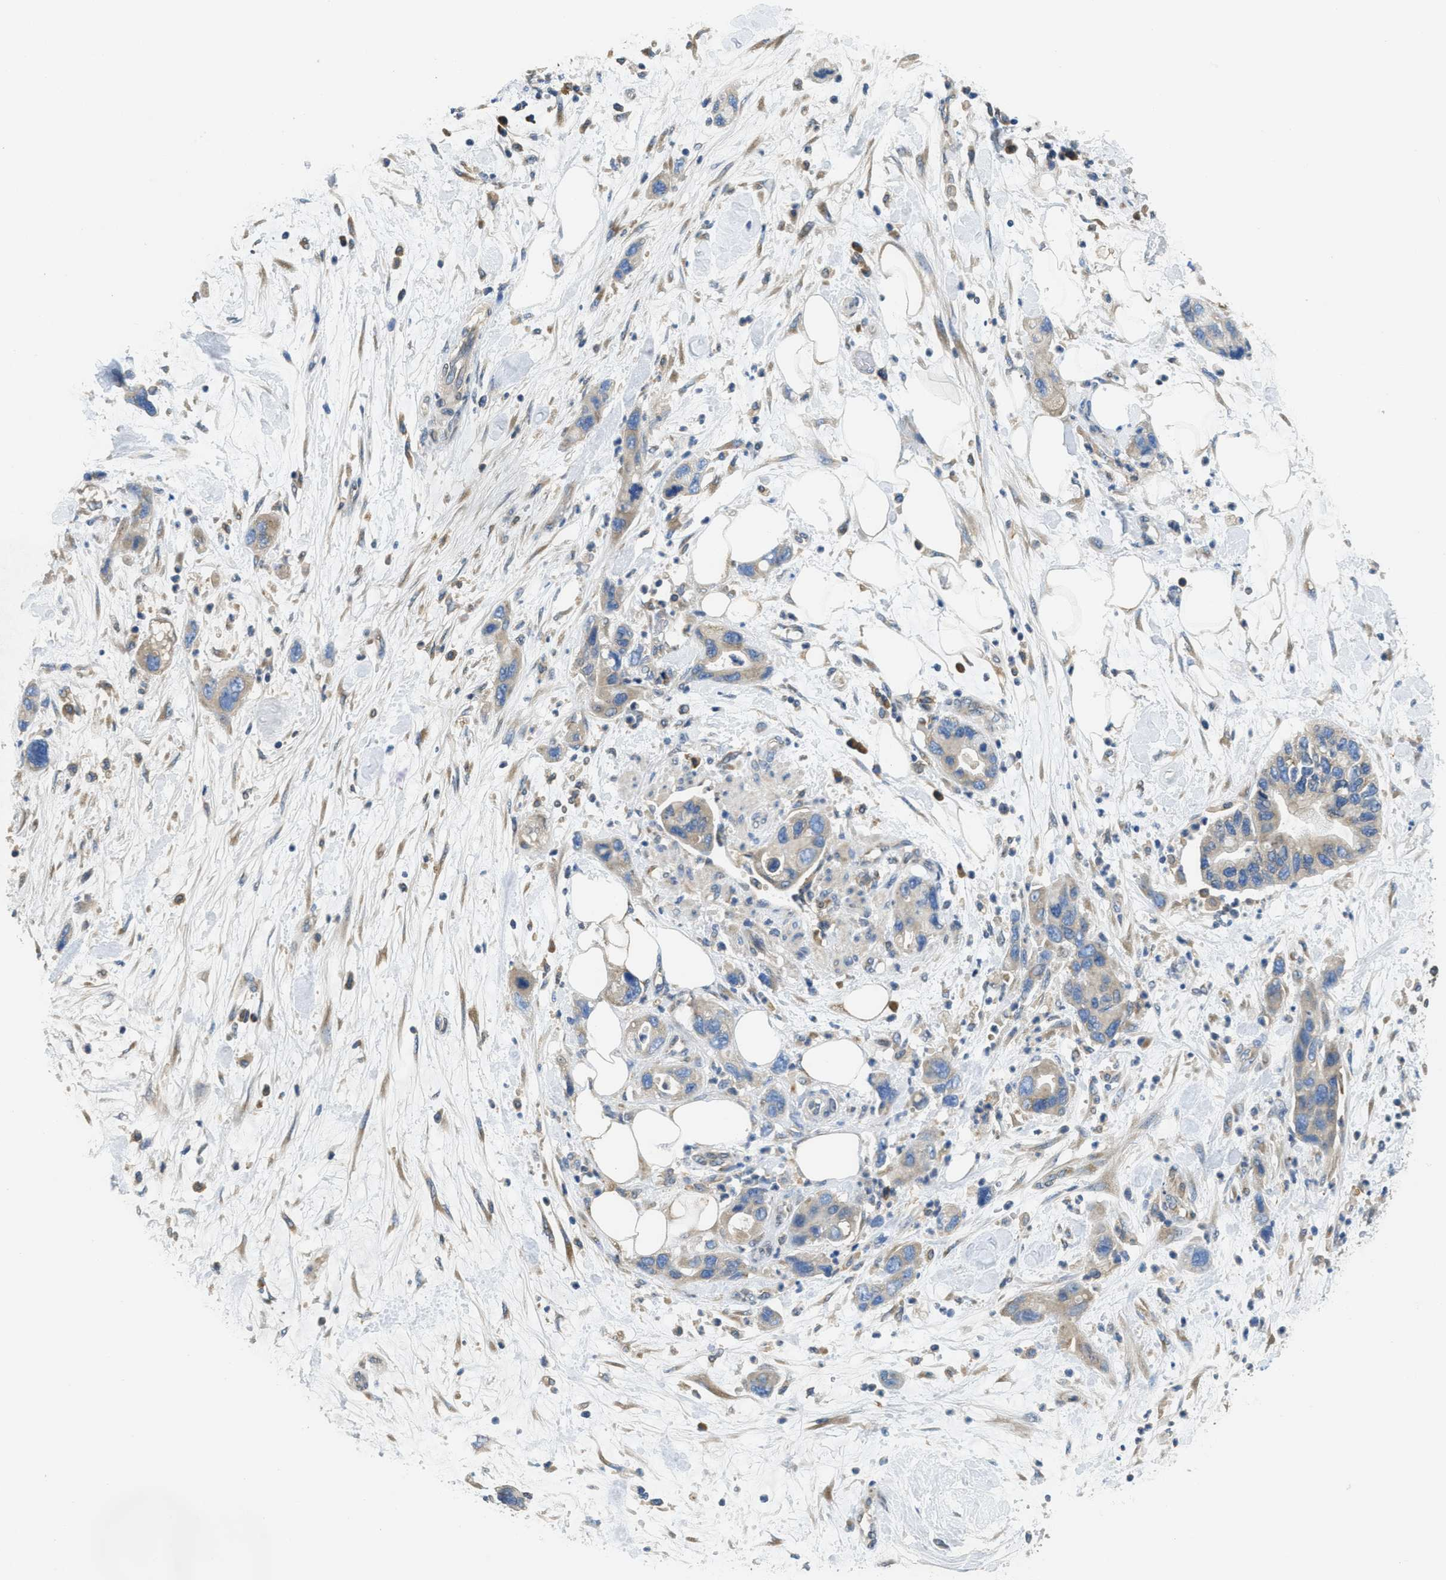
{"staining": {"intensity": "negative", "quantity": "none", "location": "none"}, "tissue": "pancreatic cancer", "cell_type": "Tumor cells", "image_type": "cancer", "snomed": [{"axis": "morphology", "description": "Normal tissue, NOS"}, {"axis": "morphology", "description": "Adenocarcinoma, NOS"}, {"axis": "topography", "description": "Pancreas"}], "caption": "Pancreatic cancer (adenocarcinoma) stained for a protein using IHC reveals no positivity tumor cells.", "gene": "MPDU1", "patient": {"sex": "female", "age": 71}}